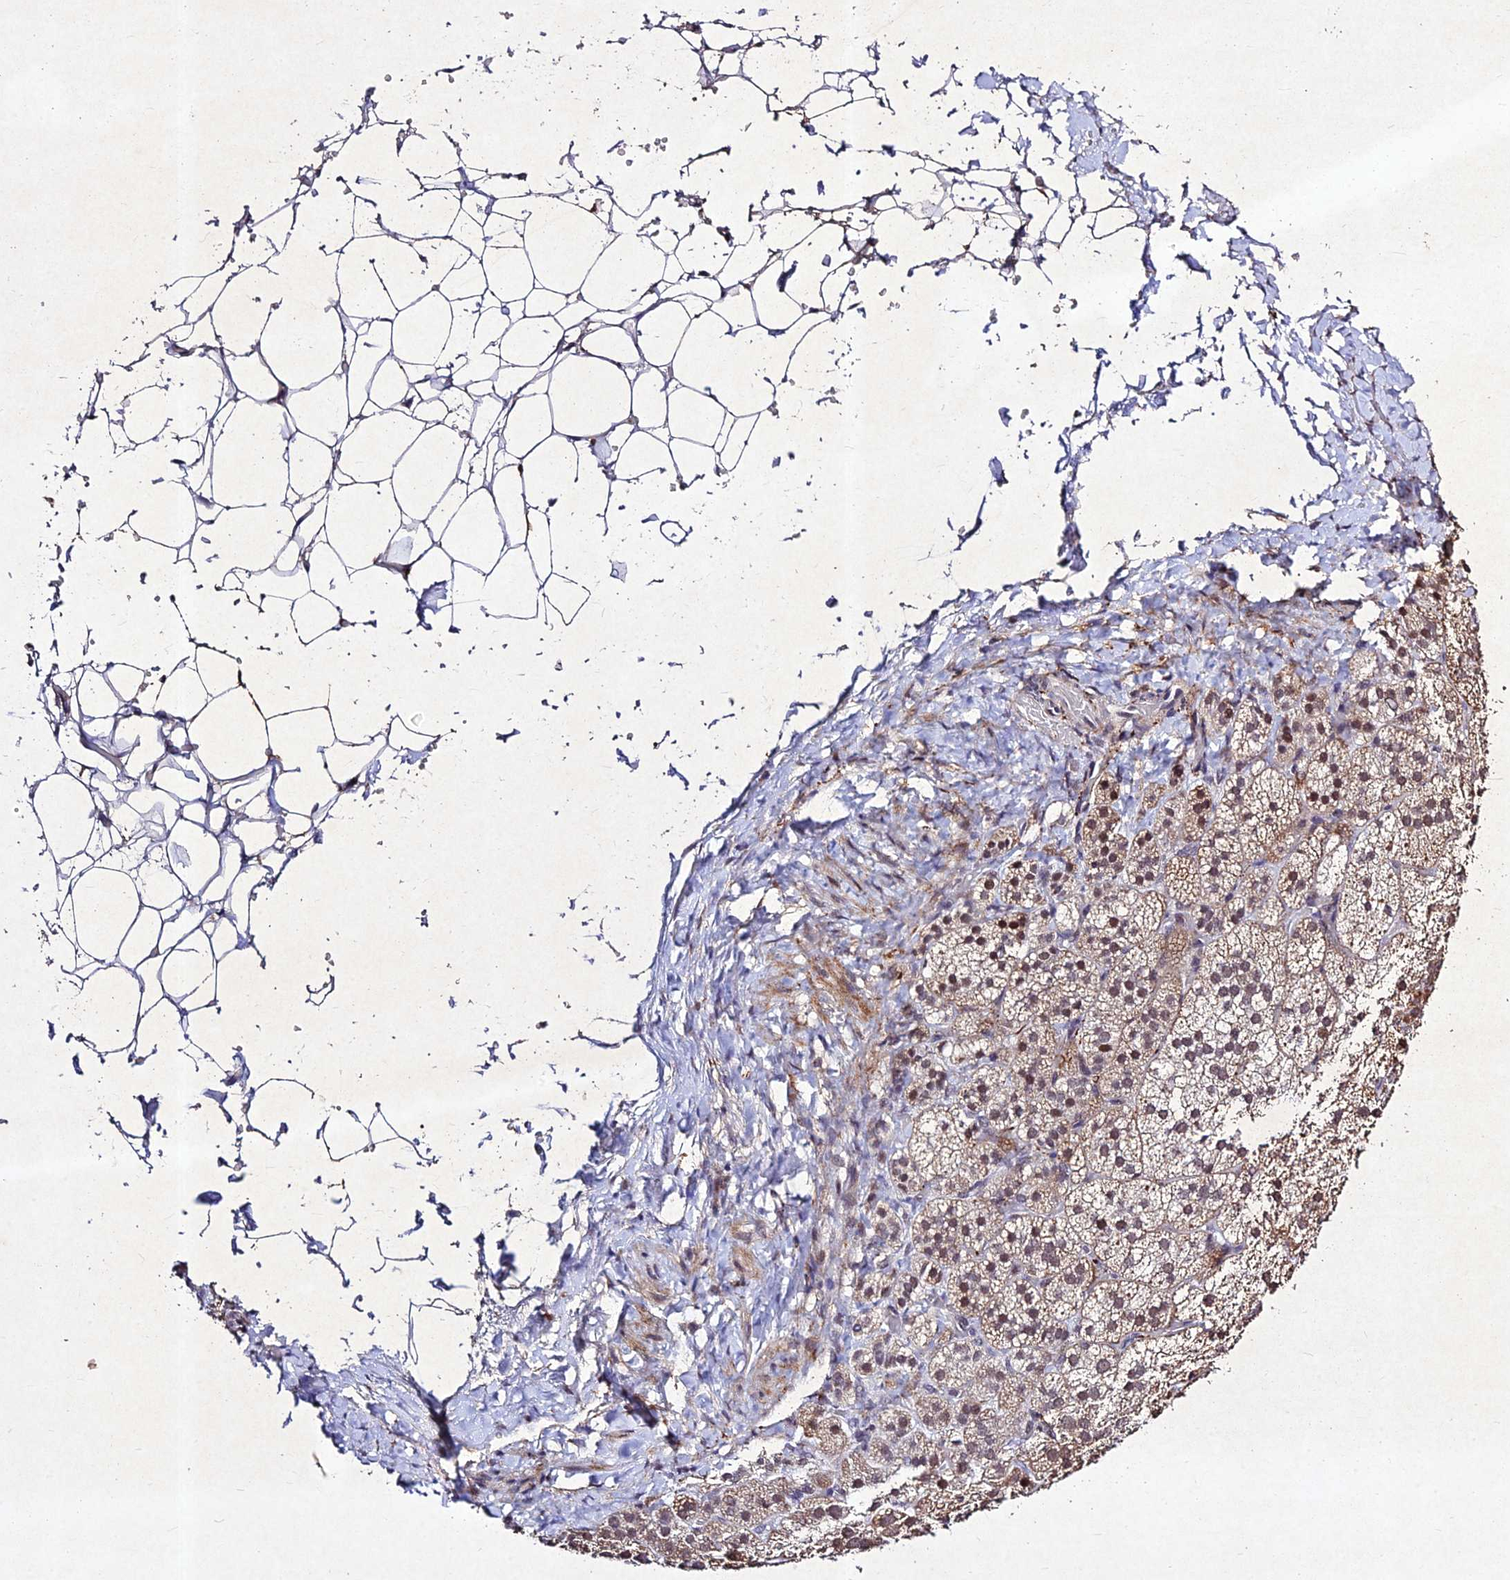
{"staining": {"intensity": "weak", "quantity": "25%-75%", "location": "cytoplasmic/membranous,nuclear"}, "tissue": "adrenal gland", "cell_type": "Glandular cells", "image_type": "normal", "snomed": [{"axis": "morphology", "description": "Normal tissue, NOS"}, {"axis": "topography", "description": "Adrenal gland"}], "caption": "Adrenal gland stained with DAB (3,3'-diaminobenzidine) immunohistochemistry shows low levels of weak cytoplasmic/membranous,nuclear expression in approximately 25%-75% of glandular cells. The protein is stained brown, and the nuclei are stained in blue (DAB IHC with brightfield microscopy, high magnification).", "gene": "RAVER1", "patient": {"sex": "female", "age": 44}}